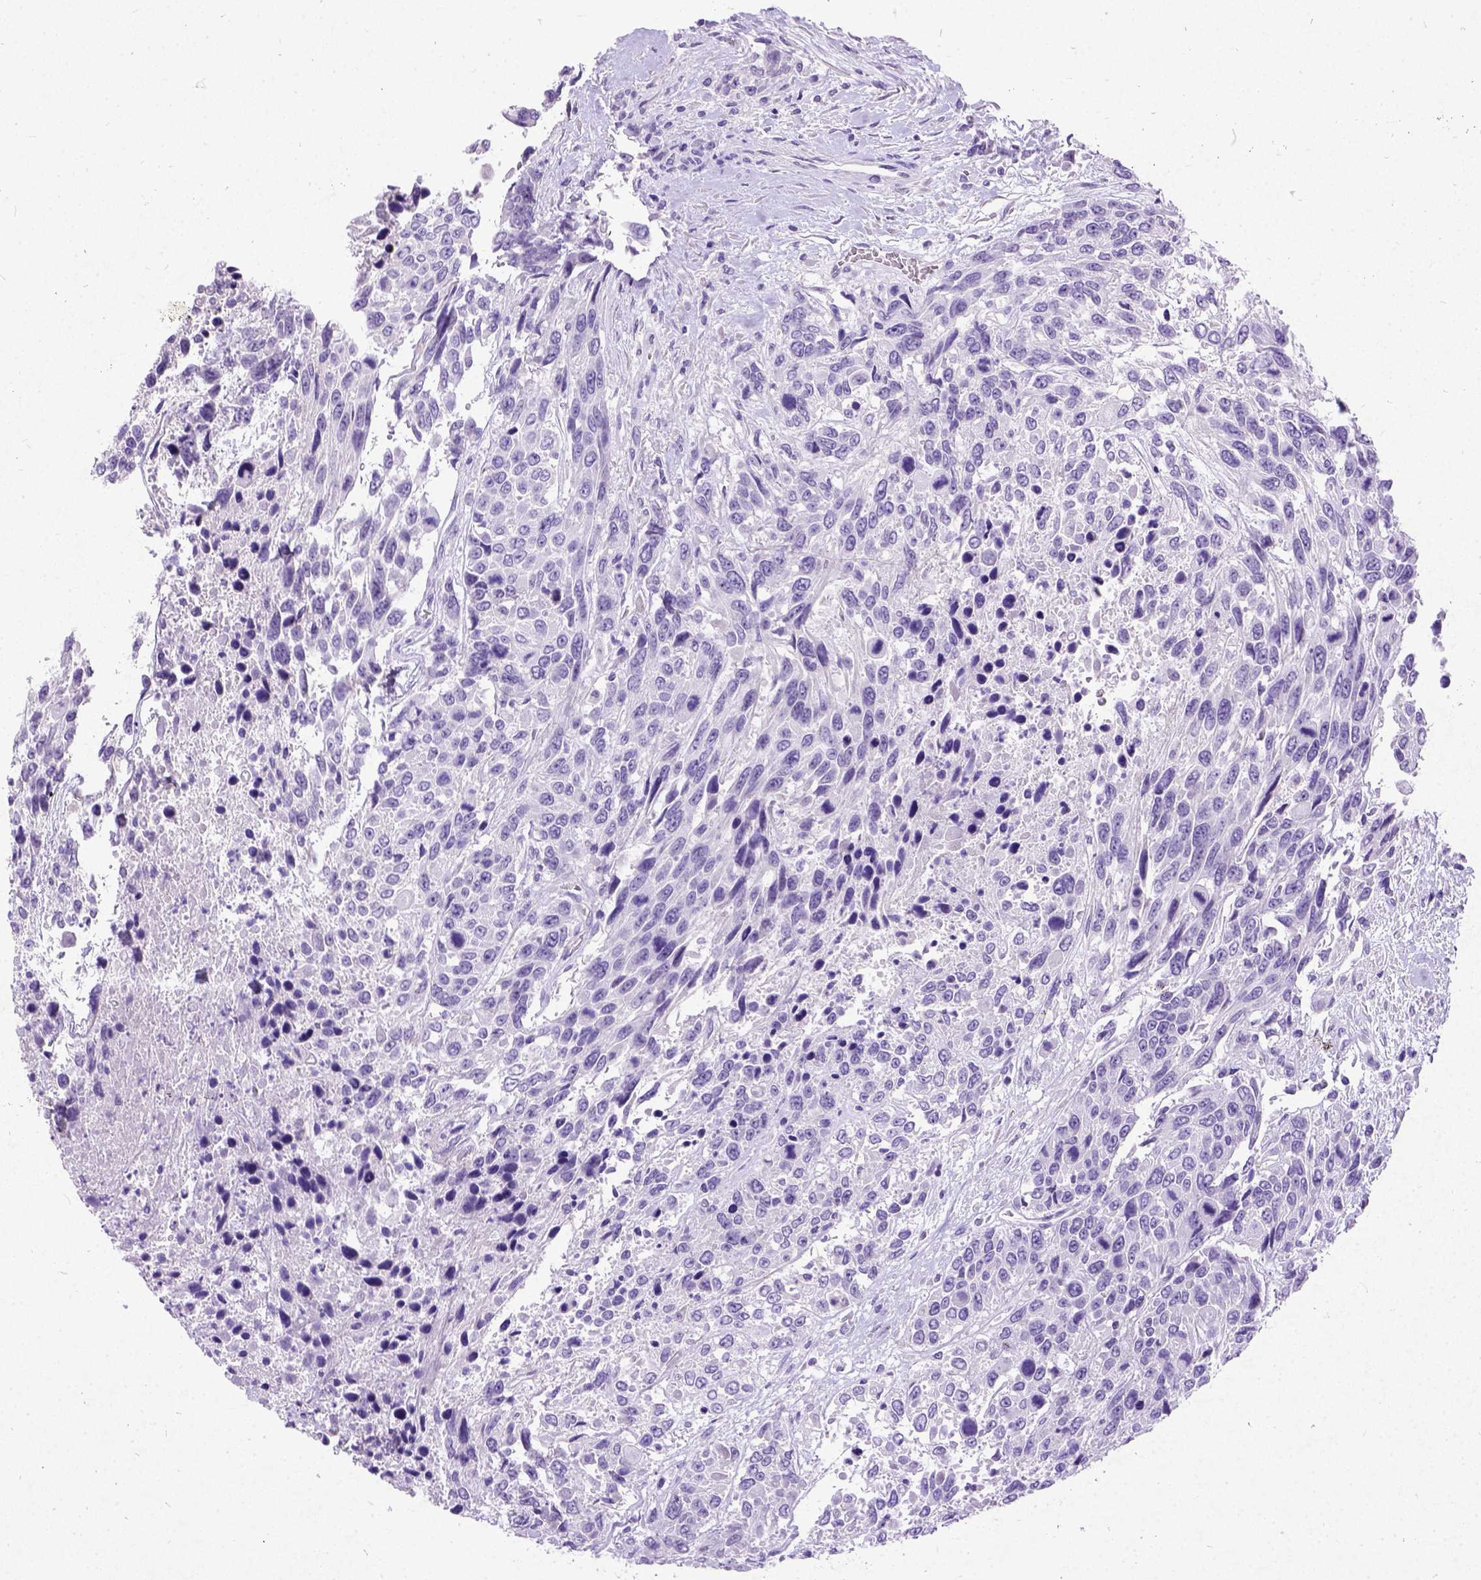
{"staining": {"intensity": "negative", "quantity": "none", "location": "none"}, "tissue": "urothelial cancer", "cell_type": "Tumor cells", "image_type": "cancer", "snomed": [{"axis": "morphology", "description": "Urothelial carcinoma, High grade"}, {"axis": "topography", "description": "Urinary bladder"}], "caption": "High magnification brightfield microscopy of urothelial cancer stained with DAB (brown) and counterstained with hematoxylin (blue): tumor cells show no significant expression. The staining is performed using DAB (3,3'-diaminobenzidine) brown chromogen with nuclei counter-stained in using hematoxylin.", "gene": "NEUROD4", "patient": {"sex": "female", "age": 70}}